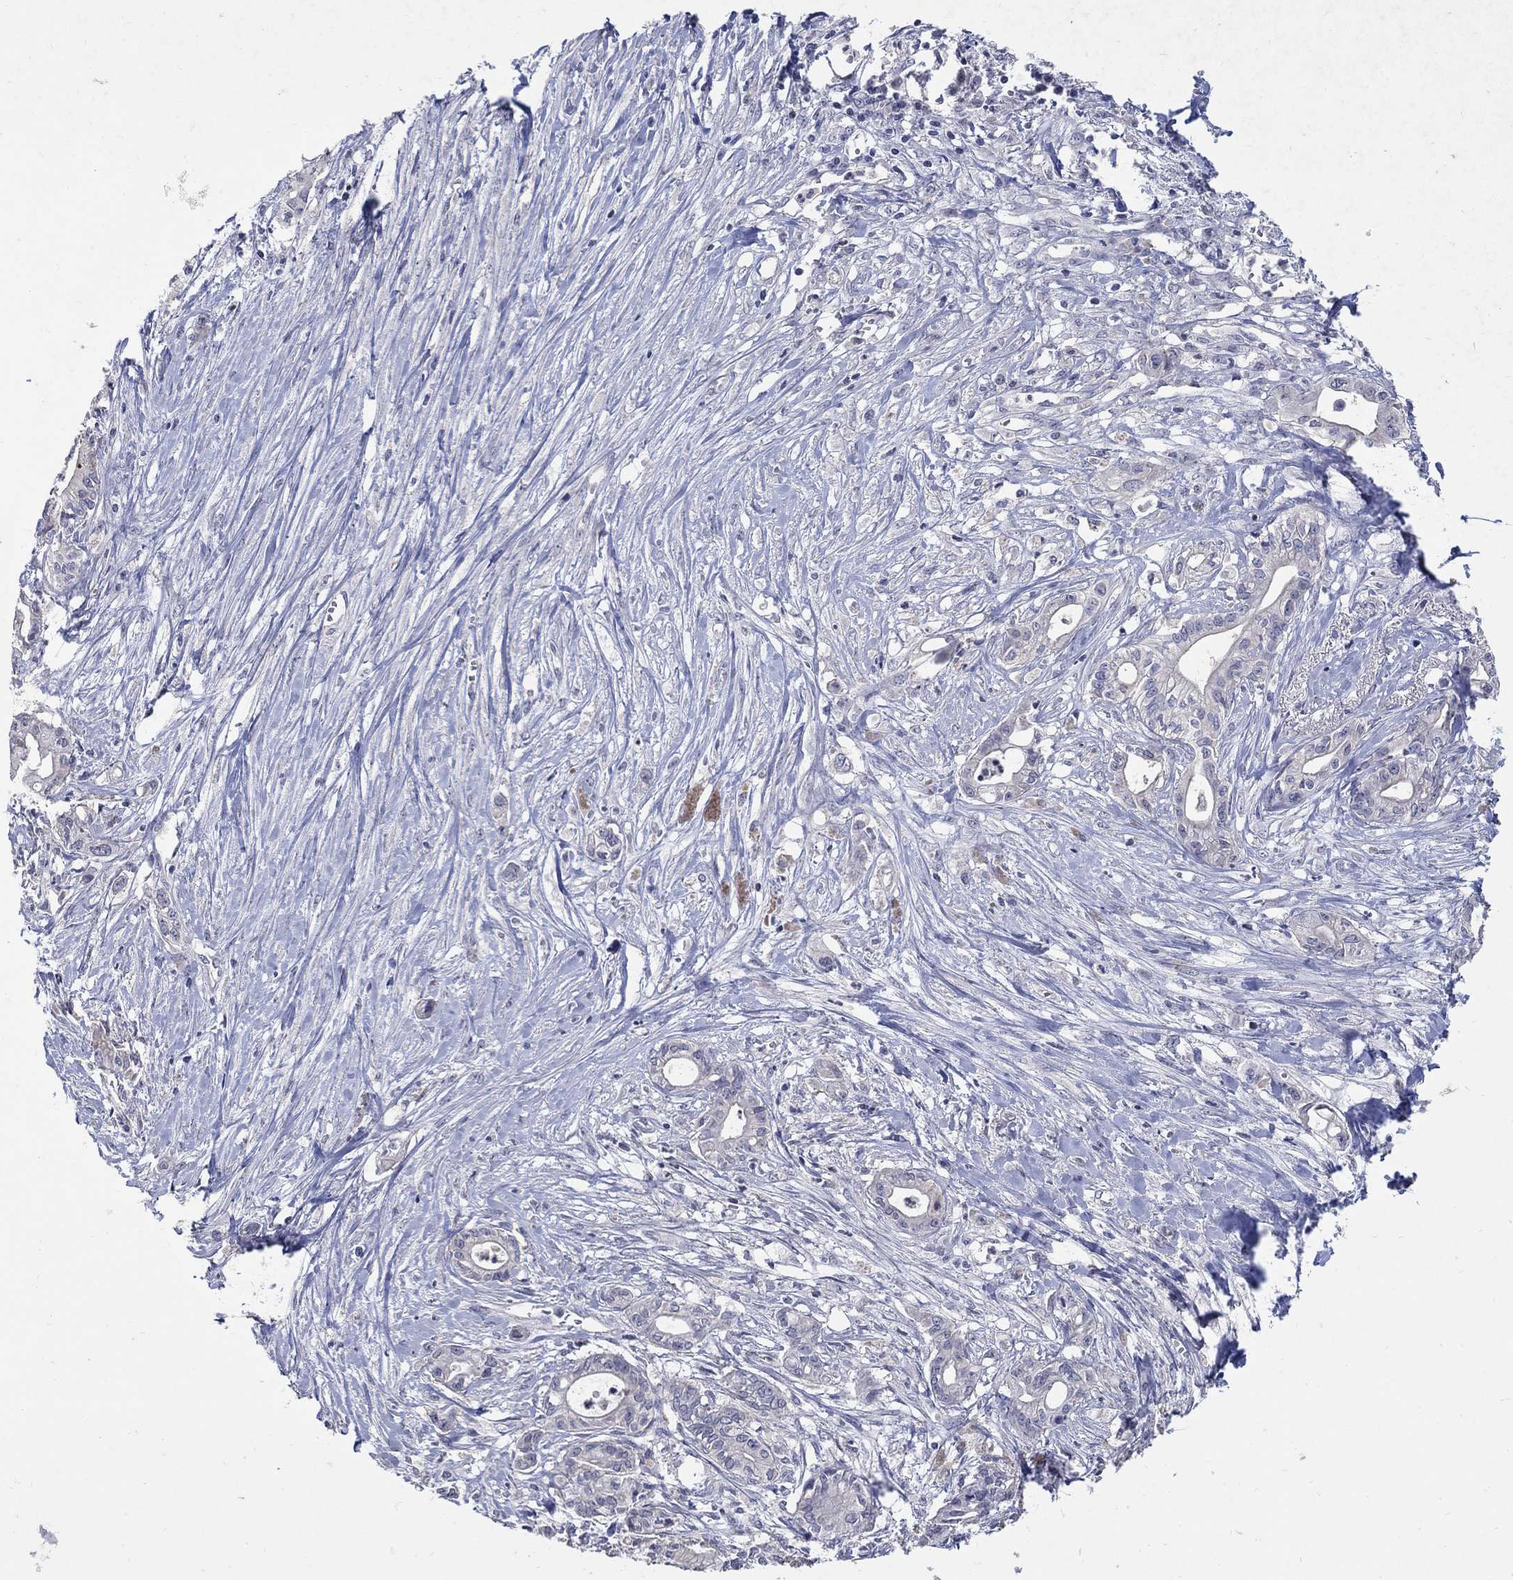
{"staining": {"intensity": "negative", "quantity": "none", "location": "none"}, "tissue": "pancreatic cancer", "cell_type": "Tumor cells", "image_type": "cancer", "snomed": [{"axis": "morphology", "description": "Adenocarcinoma, NOS"}, {"axis": "topography", "description": "Pancreas"}], "caption": "The immunohistochemistry (IHC) histopathology image has no significant expression in tumor cells of pancreatic cancer tissue.", "gene": "CETN1", "patient": {"sex": "male", "age": 71}}